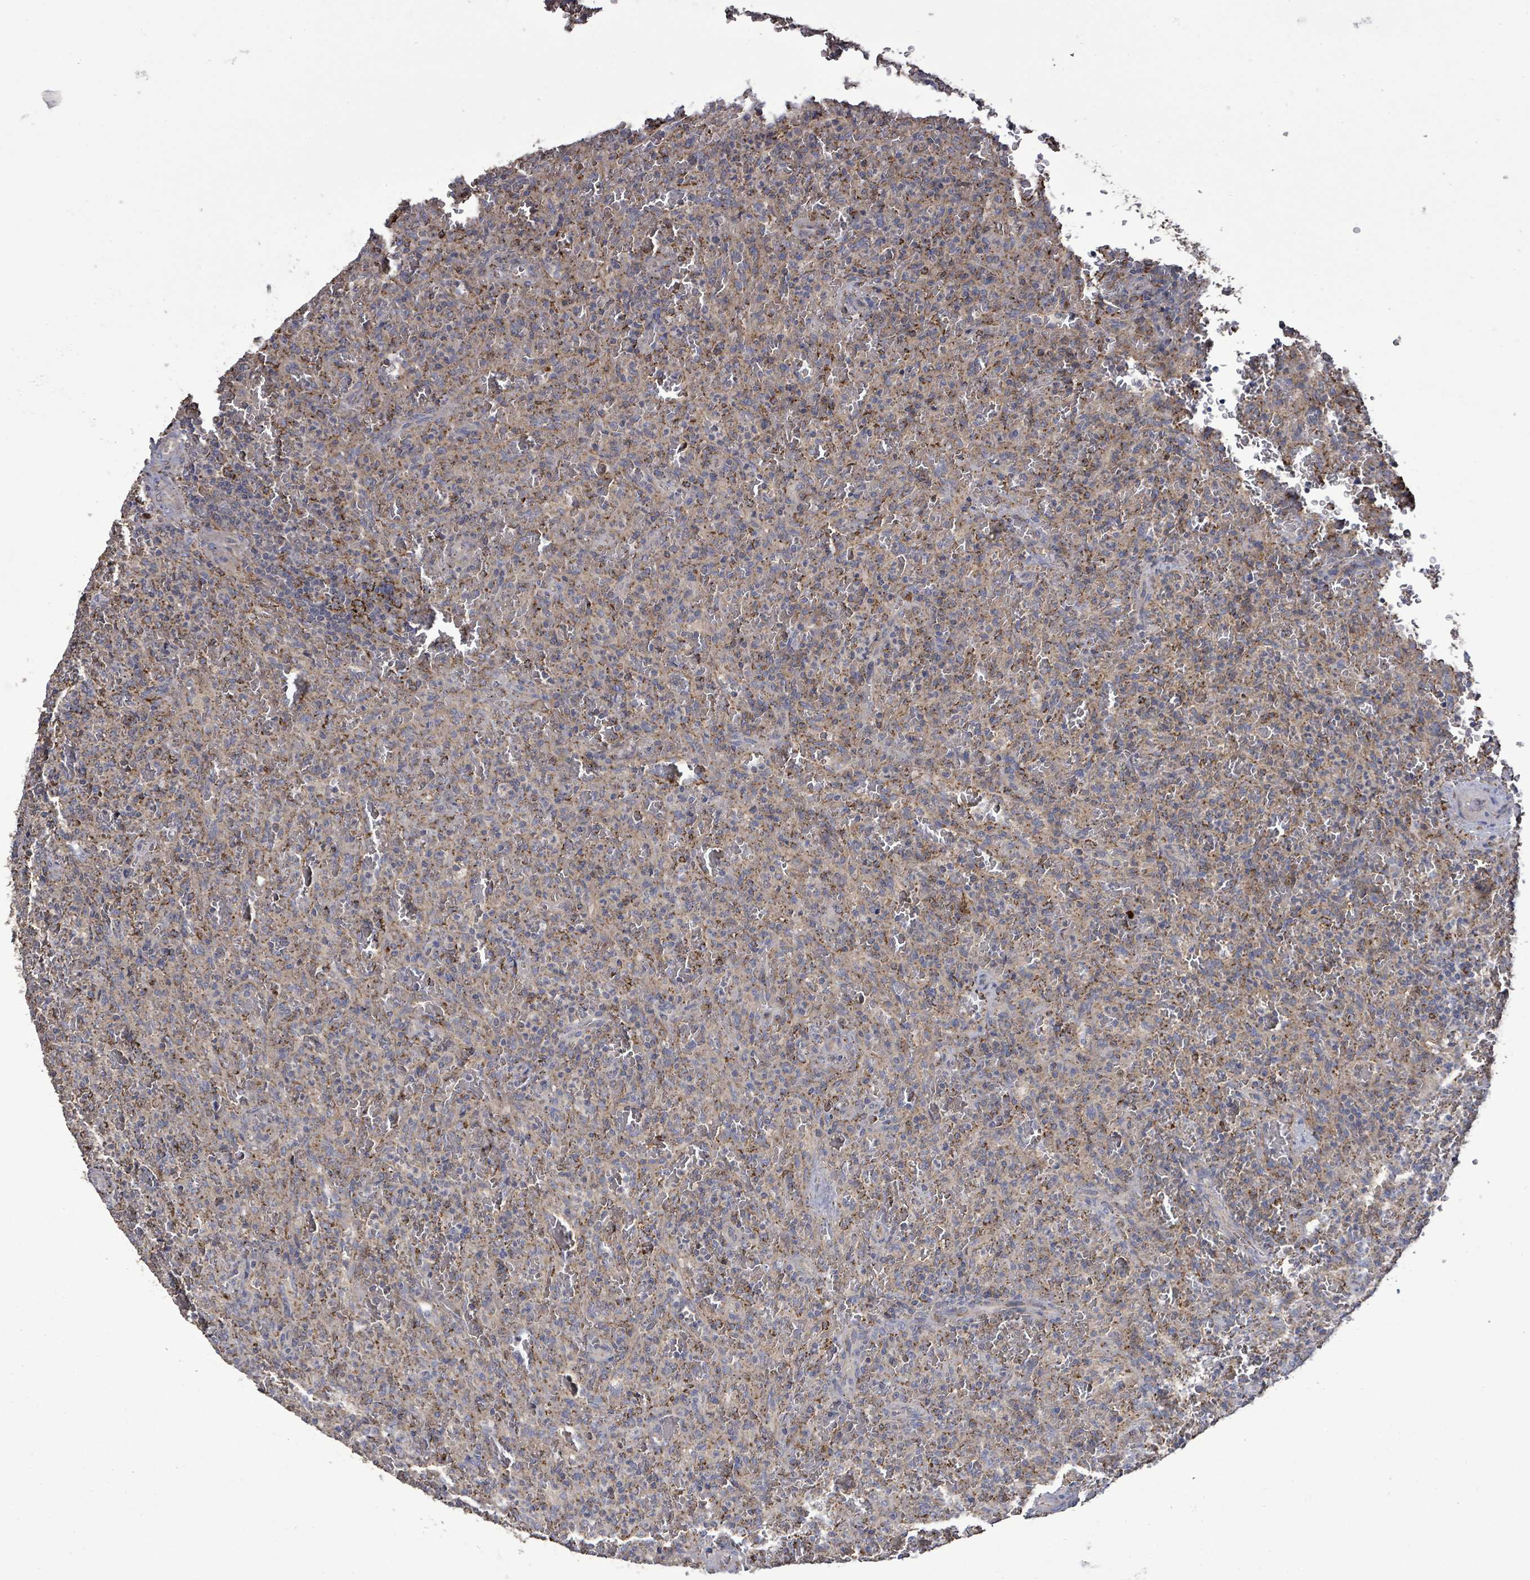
{"staining": {"intensity": "strong", "quantity": "<25%", "location": "cytoplasmic/membranous"}, "tissue": "lymphoma", "cell_type": "Tumor cells", "image_type": "cancer", "snomed": [{"axis": "morphology", "description": "Malignant lymphoma, non-Hodgkin's type, Low grade"}, {"axis": "topography", "description": "Spleen"}], "caption": "The histopathology image reveals a brown stain indicating the presence of a protein in the cytoplasmic/membranous of tumor cells in low-grade malignant lymphoma, non-Hodgkin's type.", "gene": "MTMR12", "patient": {"sex": "female", "age": 64}}